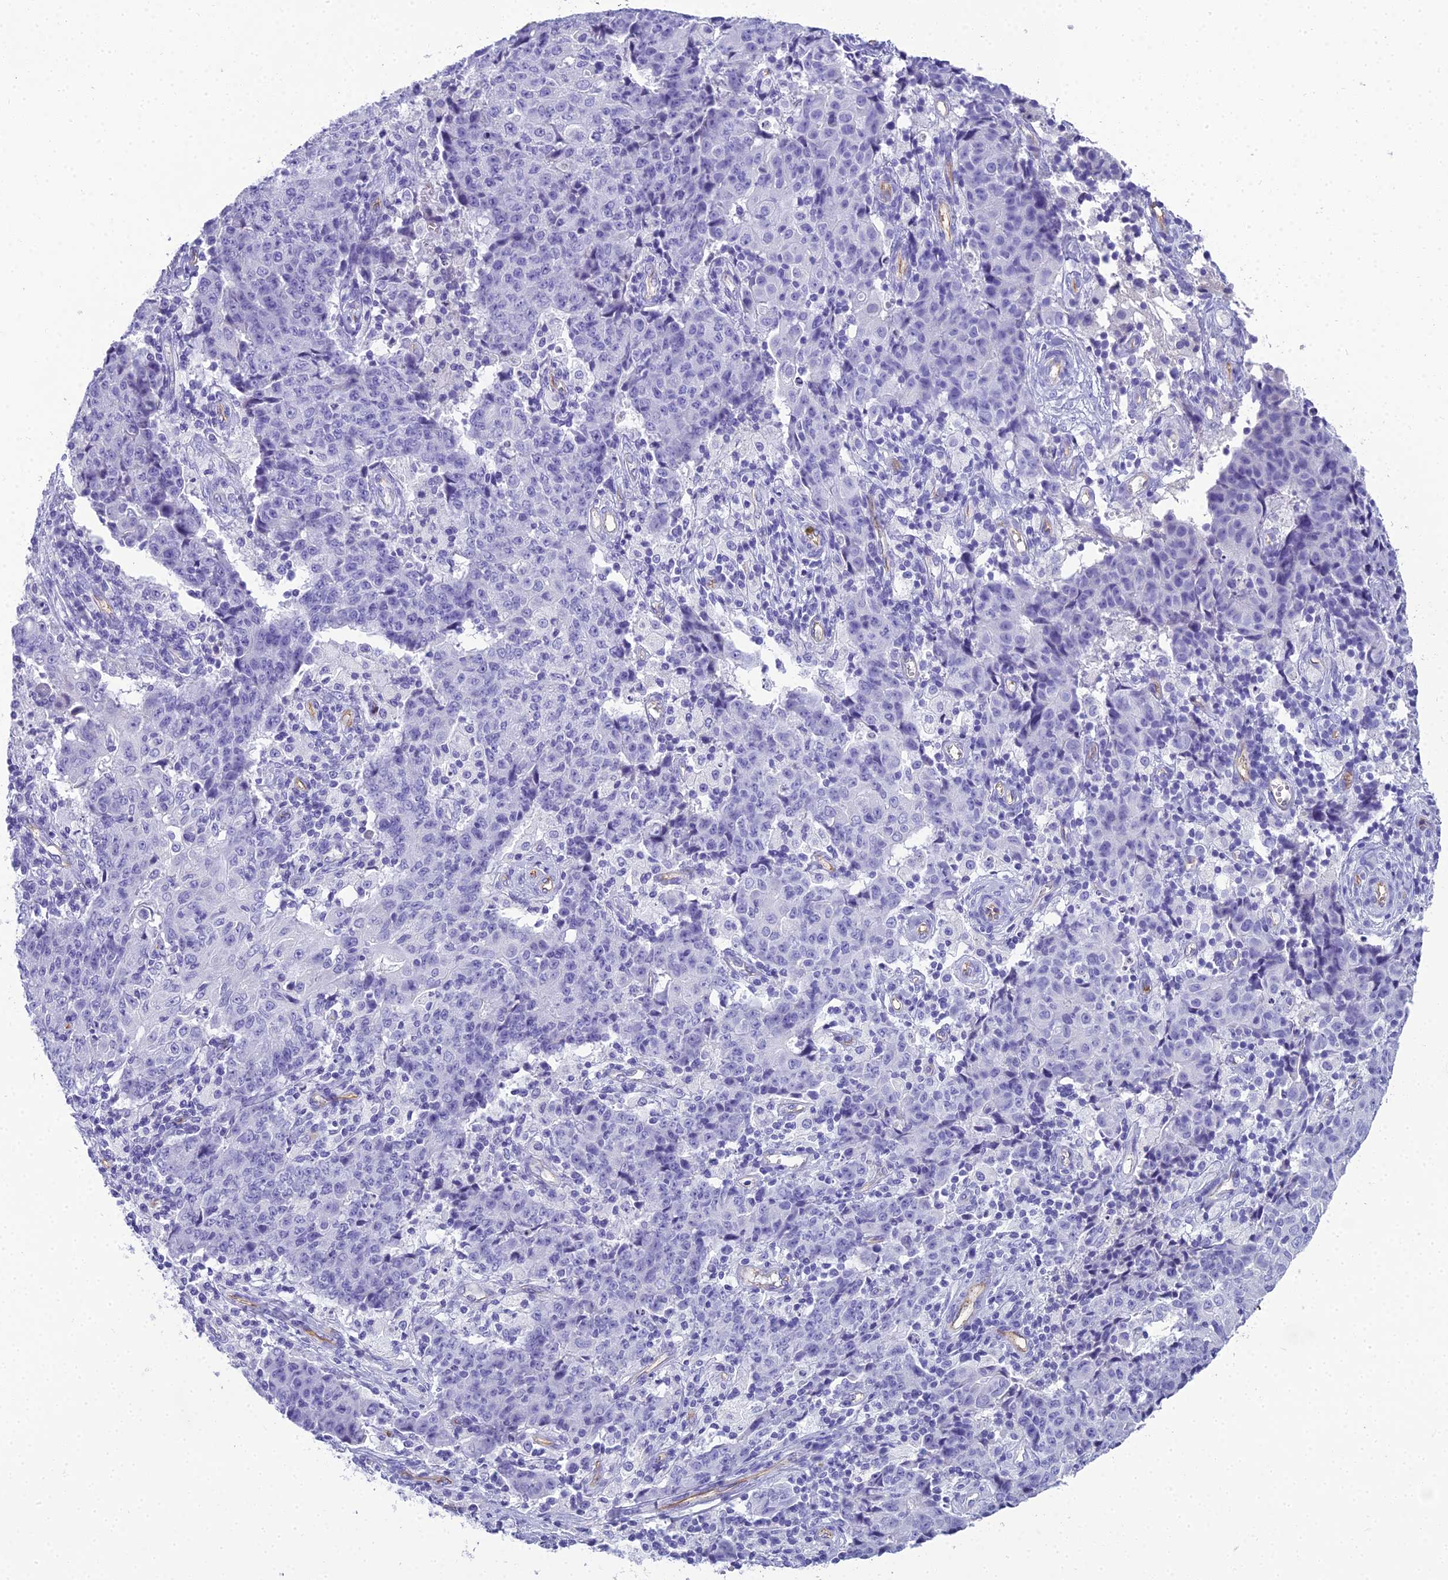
{"staining": {"intensity": "negative", "quantity": "none", "location": "none"}, "tissue": "ovarian cancer", "cell_type": "Tumor cells", "image_type": "cancer", "snomed": [{"axis": "morphology", "description": "Carcinoma, endometroid"}, {"axis": "topography", "description": "Ovary"}], "caption": "Histopathology image shows no protein staining in tumor cells of ovarian endometroid carcinoma tissue.", "gene": "NINJ1", "patient": {"sex": "female", "age": 42}}